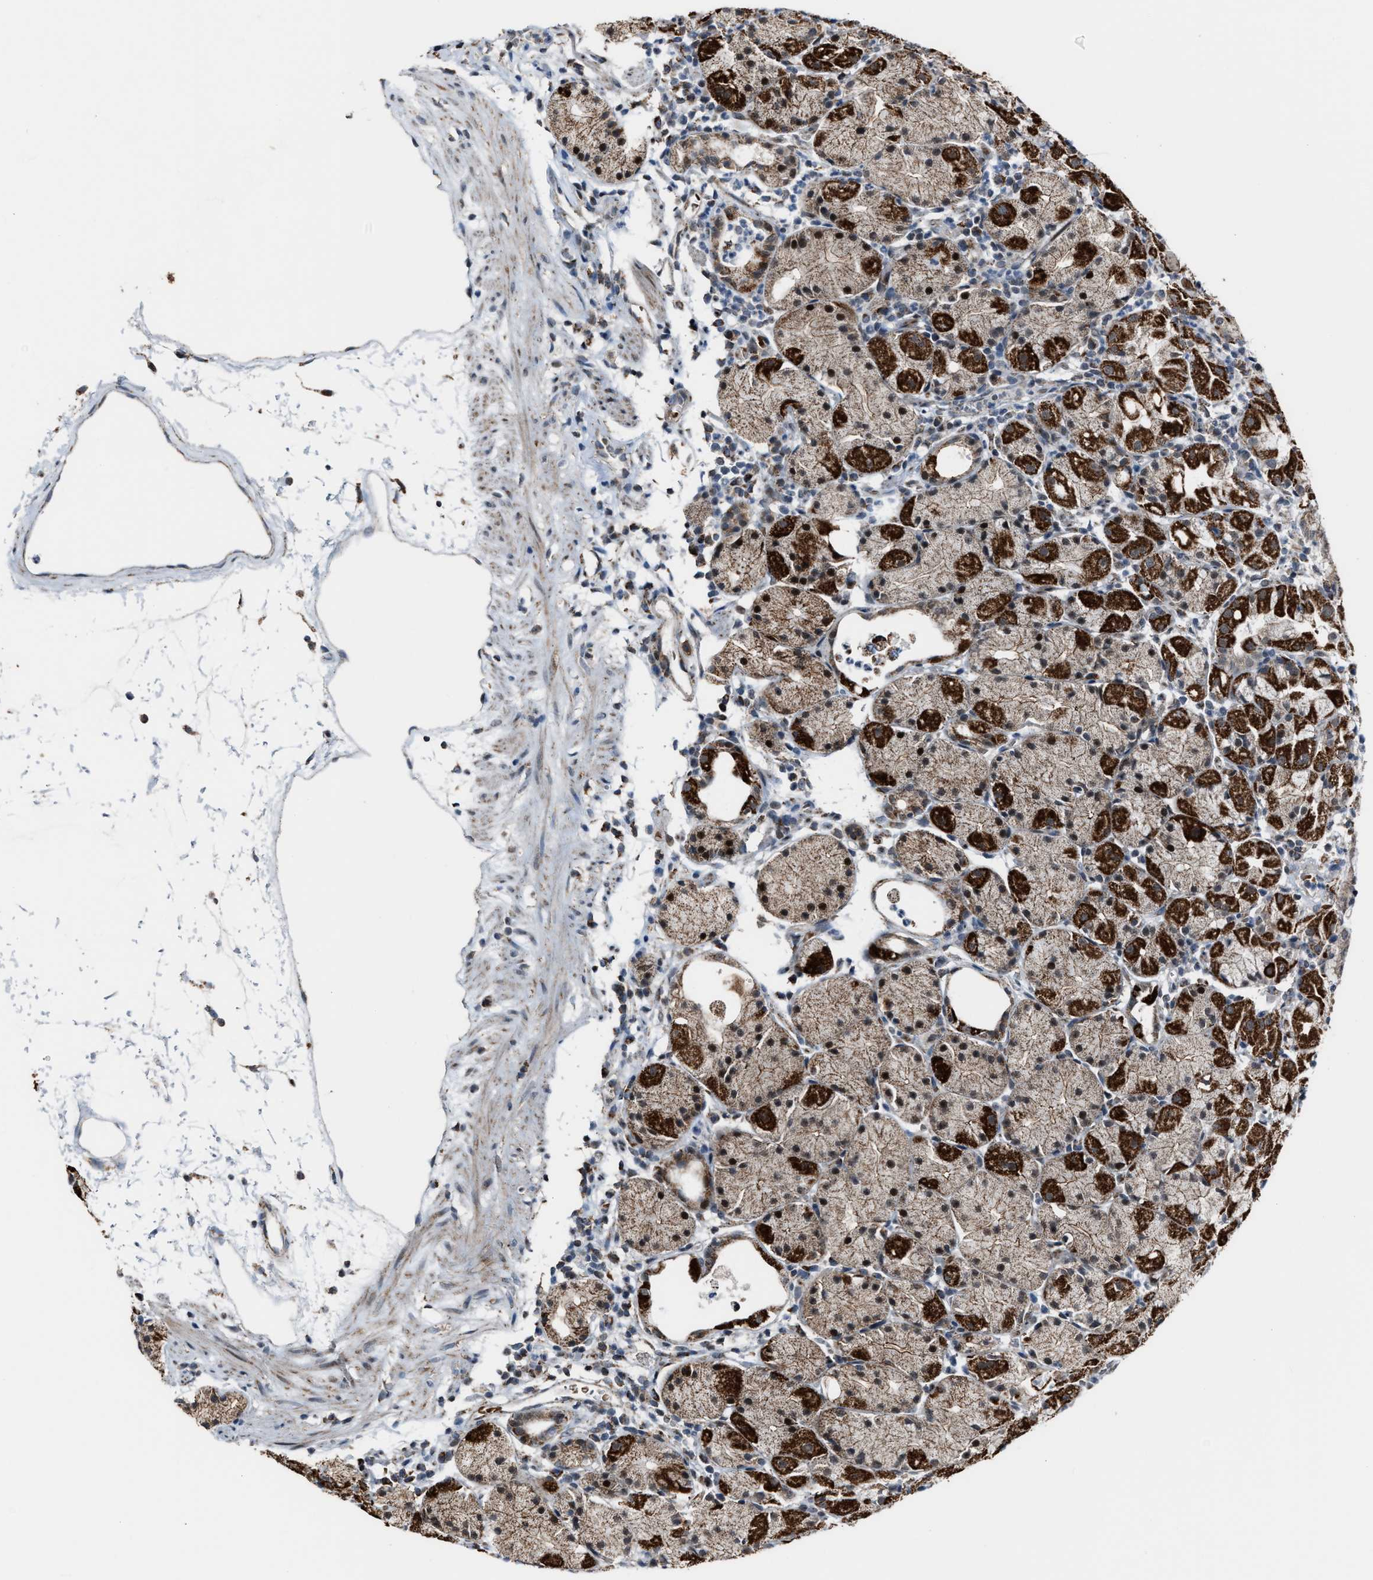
{"staining": {"intensity": "strong", "quantity": "25%-75%", "location": "cytoplasmic/membranous"}, "tissue": "stomach", "cell_type": "Glandular cells", "image_type": "normal", "snomed": [{"axis": "morphology", "description": "Normal tissue, NOS"}, {"axis": "topography", "description": "Stomach"}, {"axis": "topography", "description": "Stomach, lower"}], "caption": "A high-resolution micrograph shows immunohistochemistry staining of unremarkable stomach, which demonstrates strong cytoplasmic/membranous expression in about 25%-75% of glandular cells. (DAB (3,3'-diaminobenzidine) IHC, brown staining for protein, blue staining for nuclei).", "gene": "CHN2", "patient": {"sex": "female", "age": 75}}